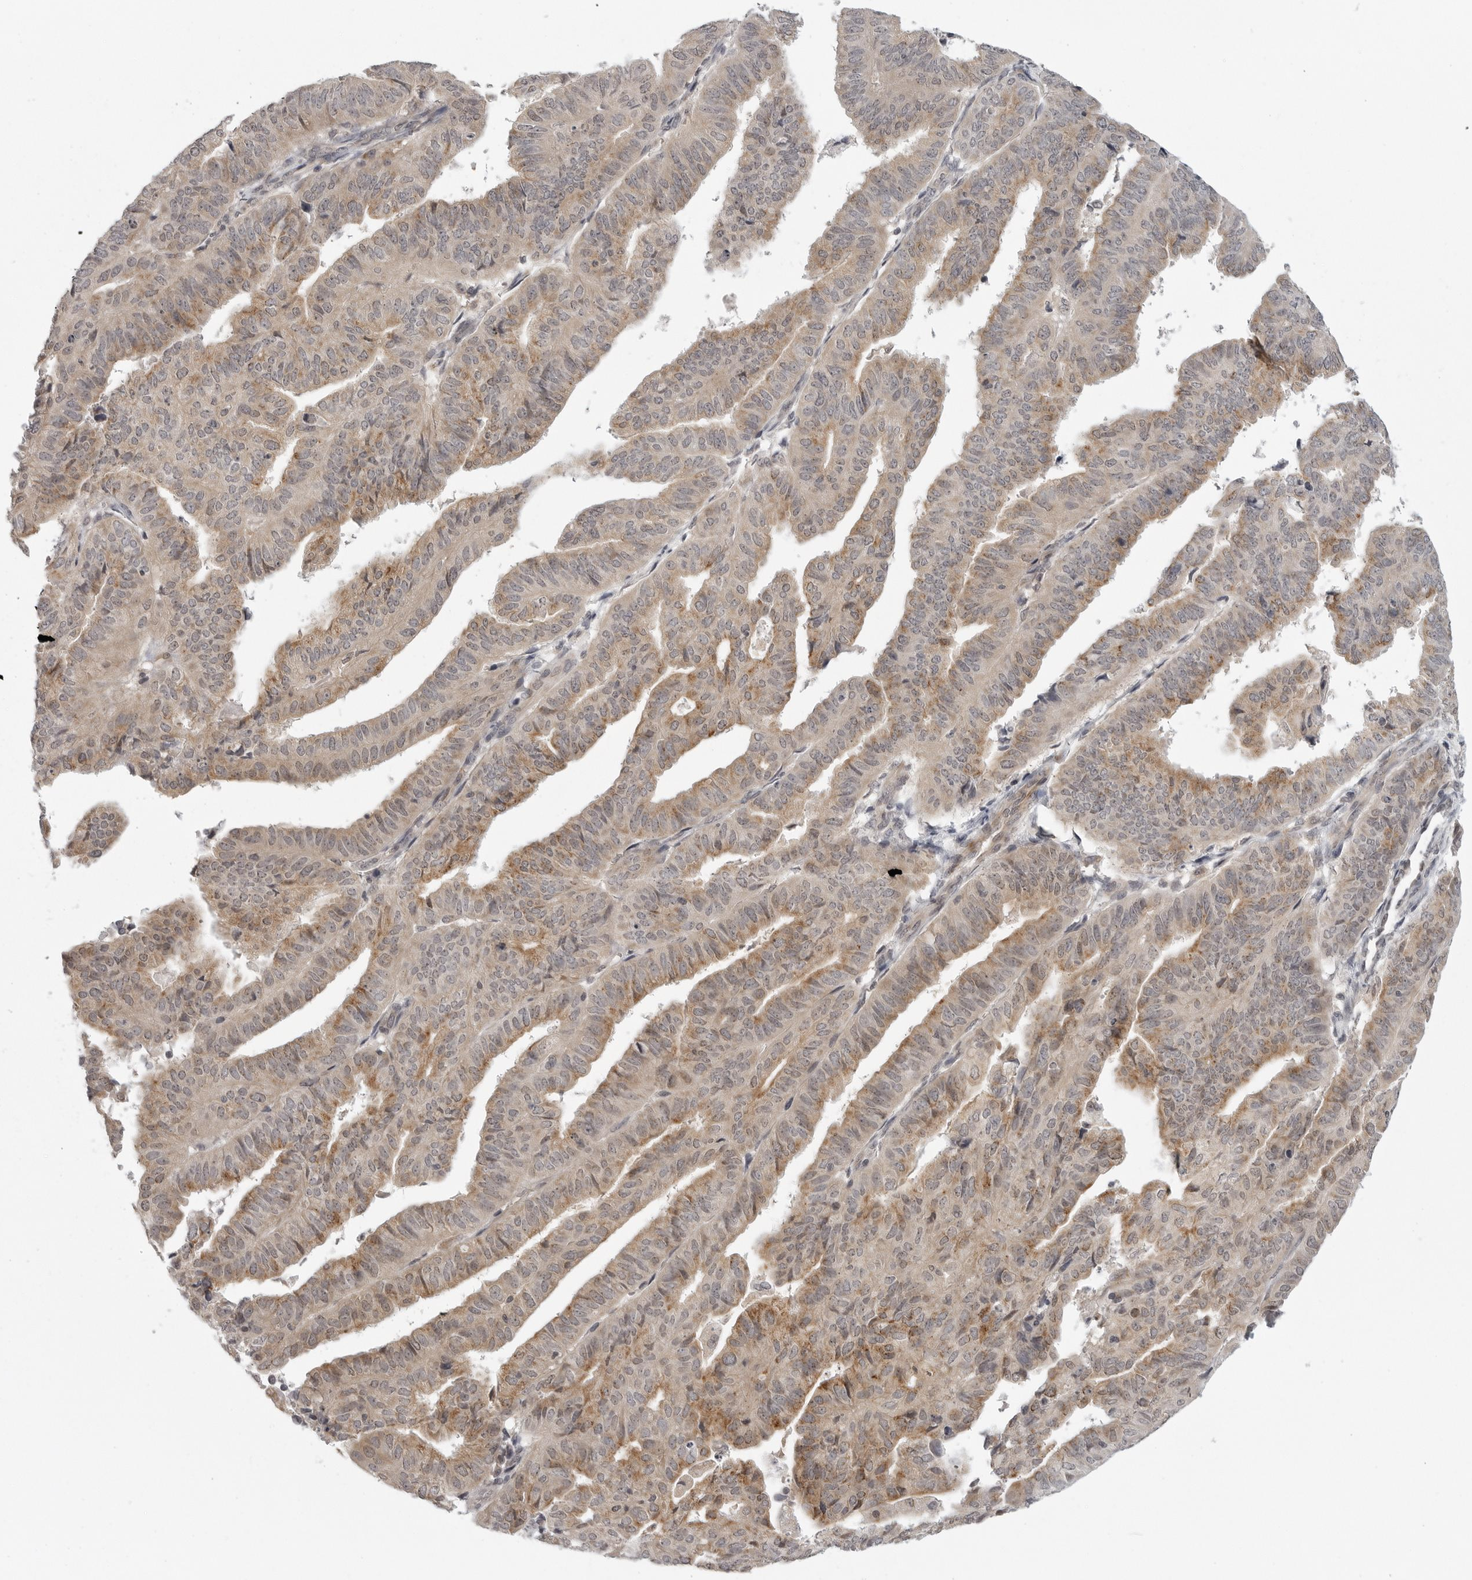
{"staining": {"intensity": "moderate", "quantity": "25%-75%", "location": "cytoplasmic/membranous"}, "tissue": "endometrial cancer", "cell_type": "Tumor cells", "image_type": "cancer", "snomed": [{"axis": "morphology", "description": "Adenocarcinoma, NOS"}, {"axis": "topography", "description": "Endometrium"}], "caption": "Immunohistochemical staining of endometrial adenocarcinoma reveals medium levels of moderate cytoplasmic/membranous positivity in approximately 25%-75% of tumor cells. The protein of interest is stained brown, and the nuclei are stained in blue (DAB IHC with brightfield microscopy, high magnification).", "gene": "TUT4", "patient": {"sex": "female", "age": 51}}